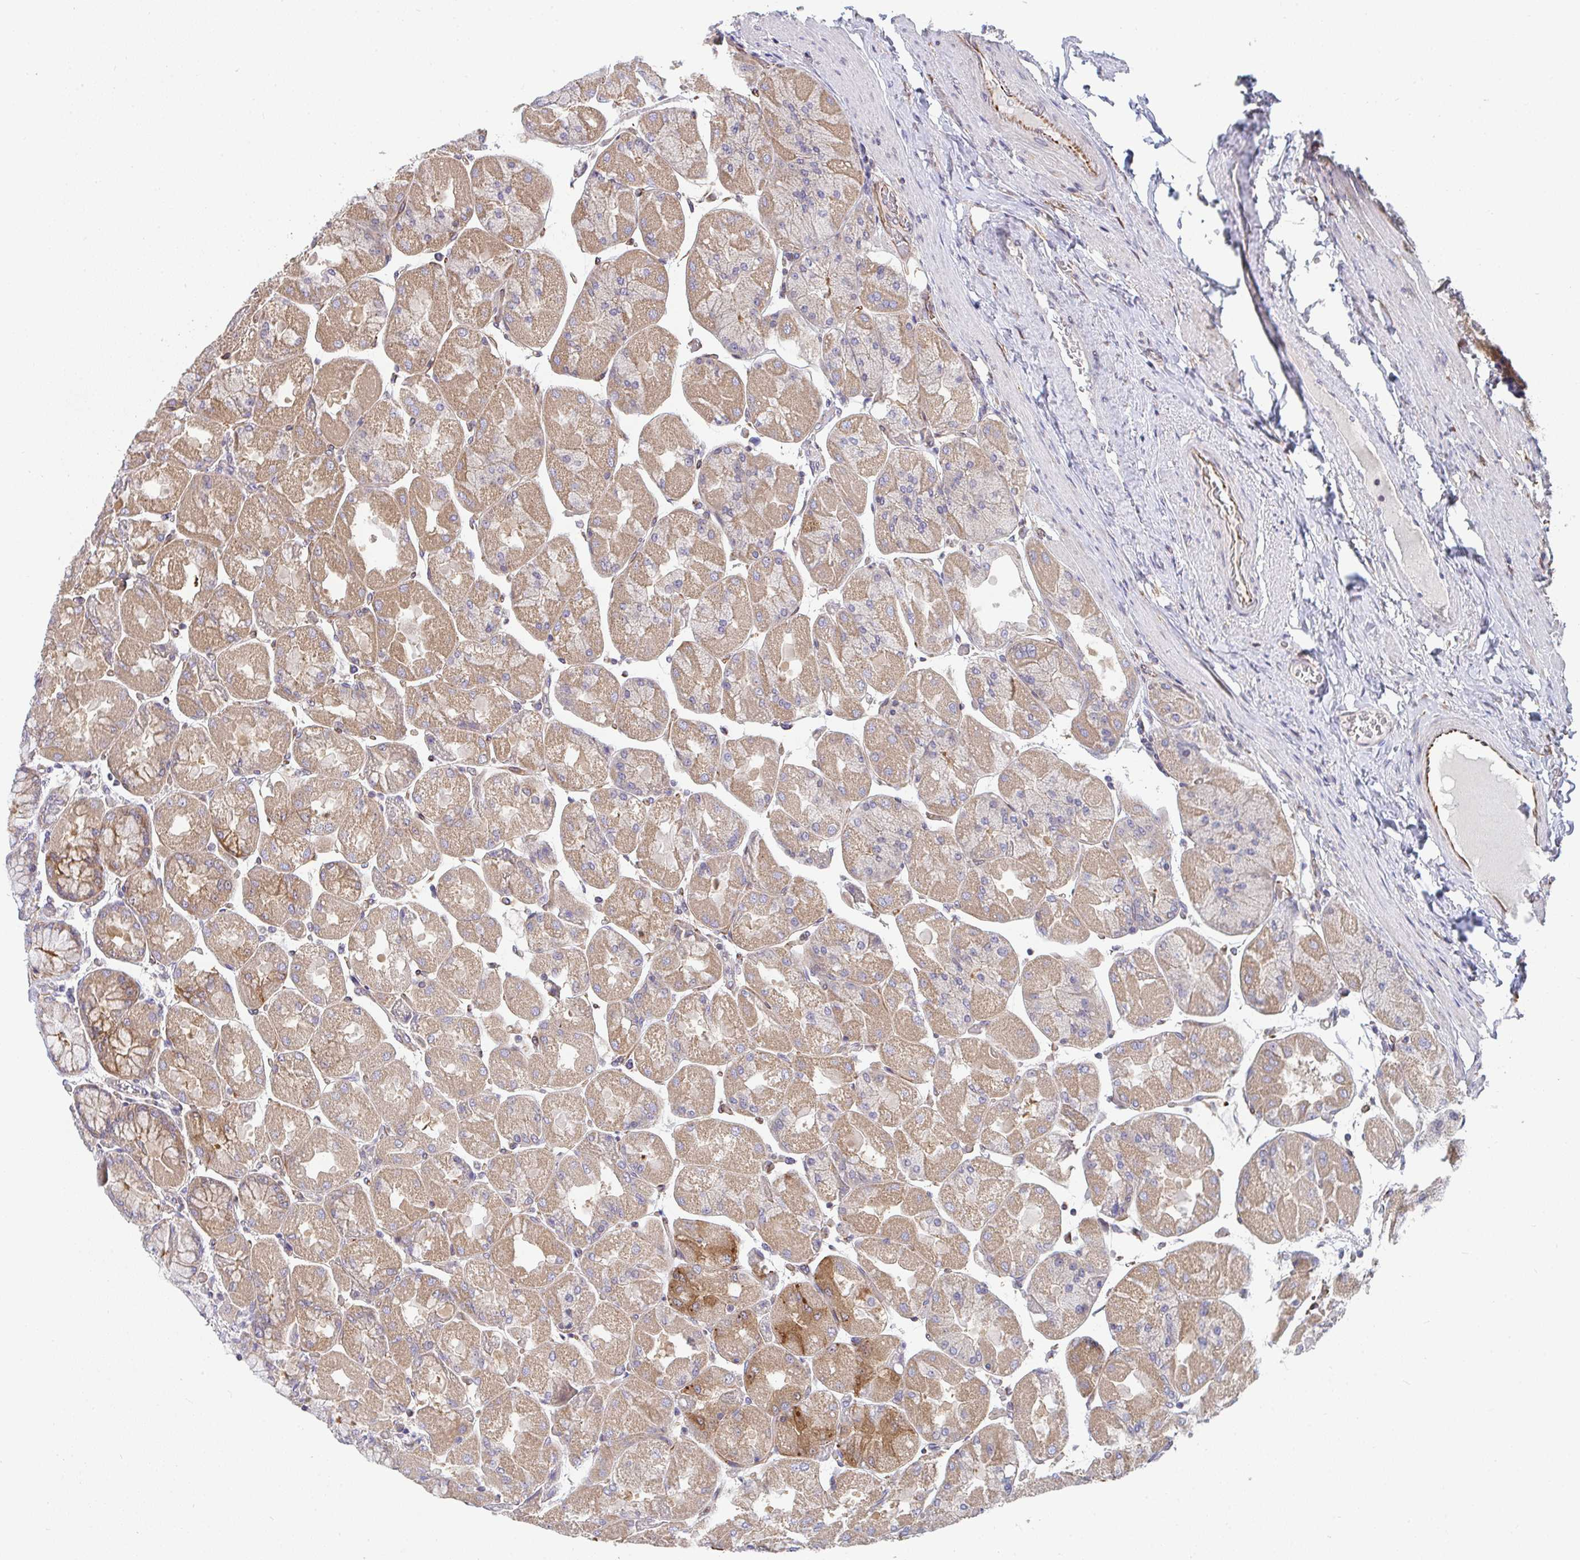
{"staining": {"intensity": "moderate", "quantity": ">75%", "location": "cytoplasmic/membranous"}, "tissue": "stomach", "cell_type": "Glandular cells", "image_type": "normal", "snomed": [{"axis": "morphology", "description": "Normal tissue, NOS"}, {"axis": "topography", "description": "Stomach"}], "caption": "Immunohistochemistry photomicrograph of unremarkable stomach: human stomach stained using immunohistochemistry (IHC) demonstrates medium levels of moderate protein expression localized specifically in the cytoplasmic/membranous of glandular cells, appearing as a cytoplasmic/membranous brown color.", "gene": "EIF1AD", "patient": {"sex": "female", "age": 61}}